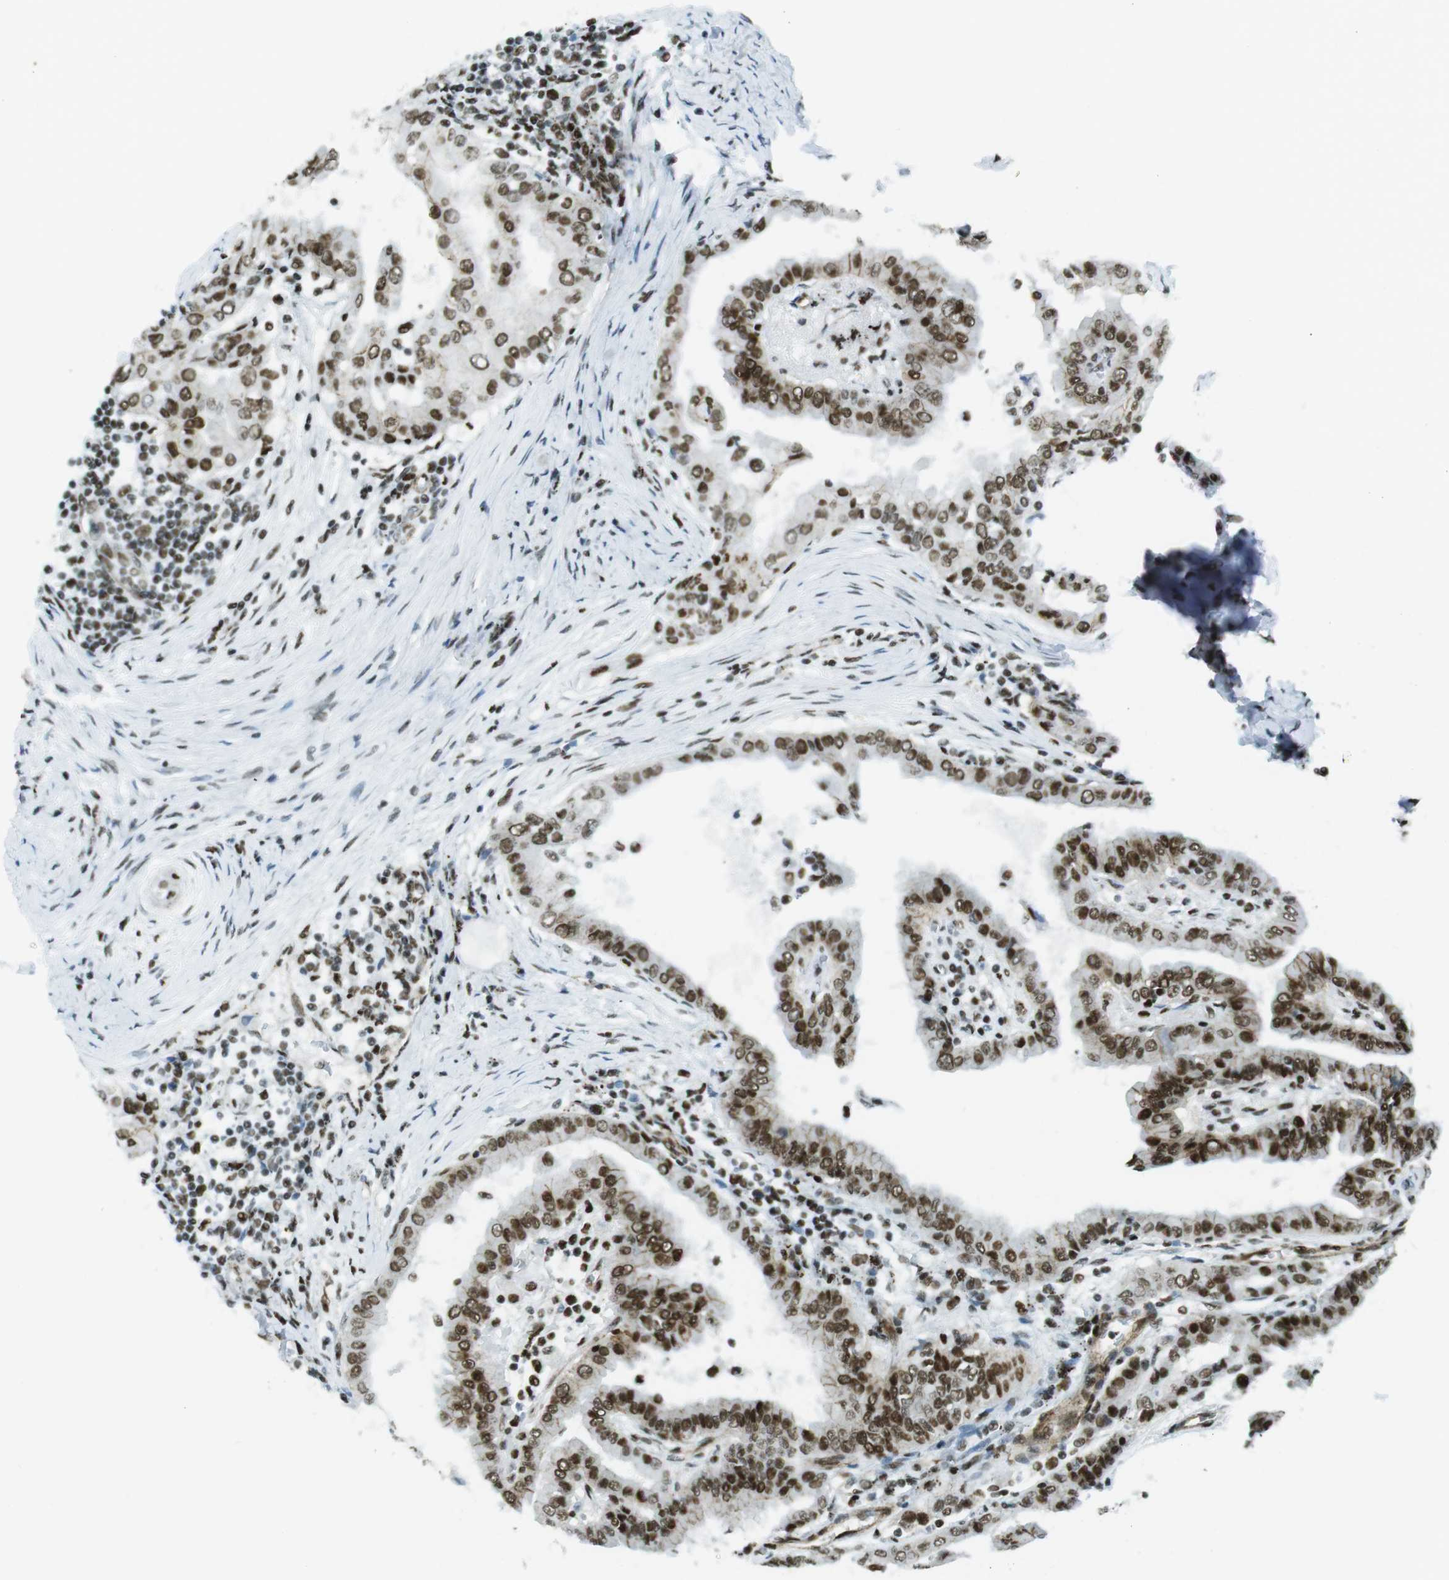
{"staining": {"intensity": "moderate", "quantity": ">75%", "location": "nuclear"}, "tissue": "thyroid cancer", "cell_type": "Tumor cells", "image_type": "cancer", "snomed": [{"axis": "morphology", "description": "Papillary adenocarcinoma, NOS"}, {"axis": "topography", "description": "Thyroid gland"}], "caption": "The micrograph reveals staining of thyroid cancer, revealing moderate nuclear protein staining (brown color) within tumor cells.", "gene": "ARID1A", "patient": {"sex": "male", "age": 33}}